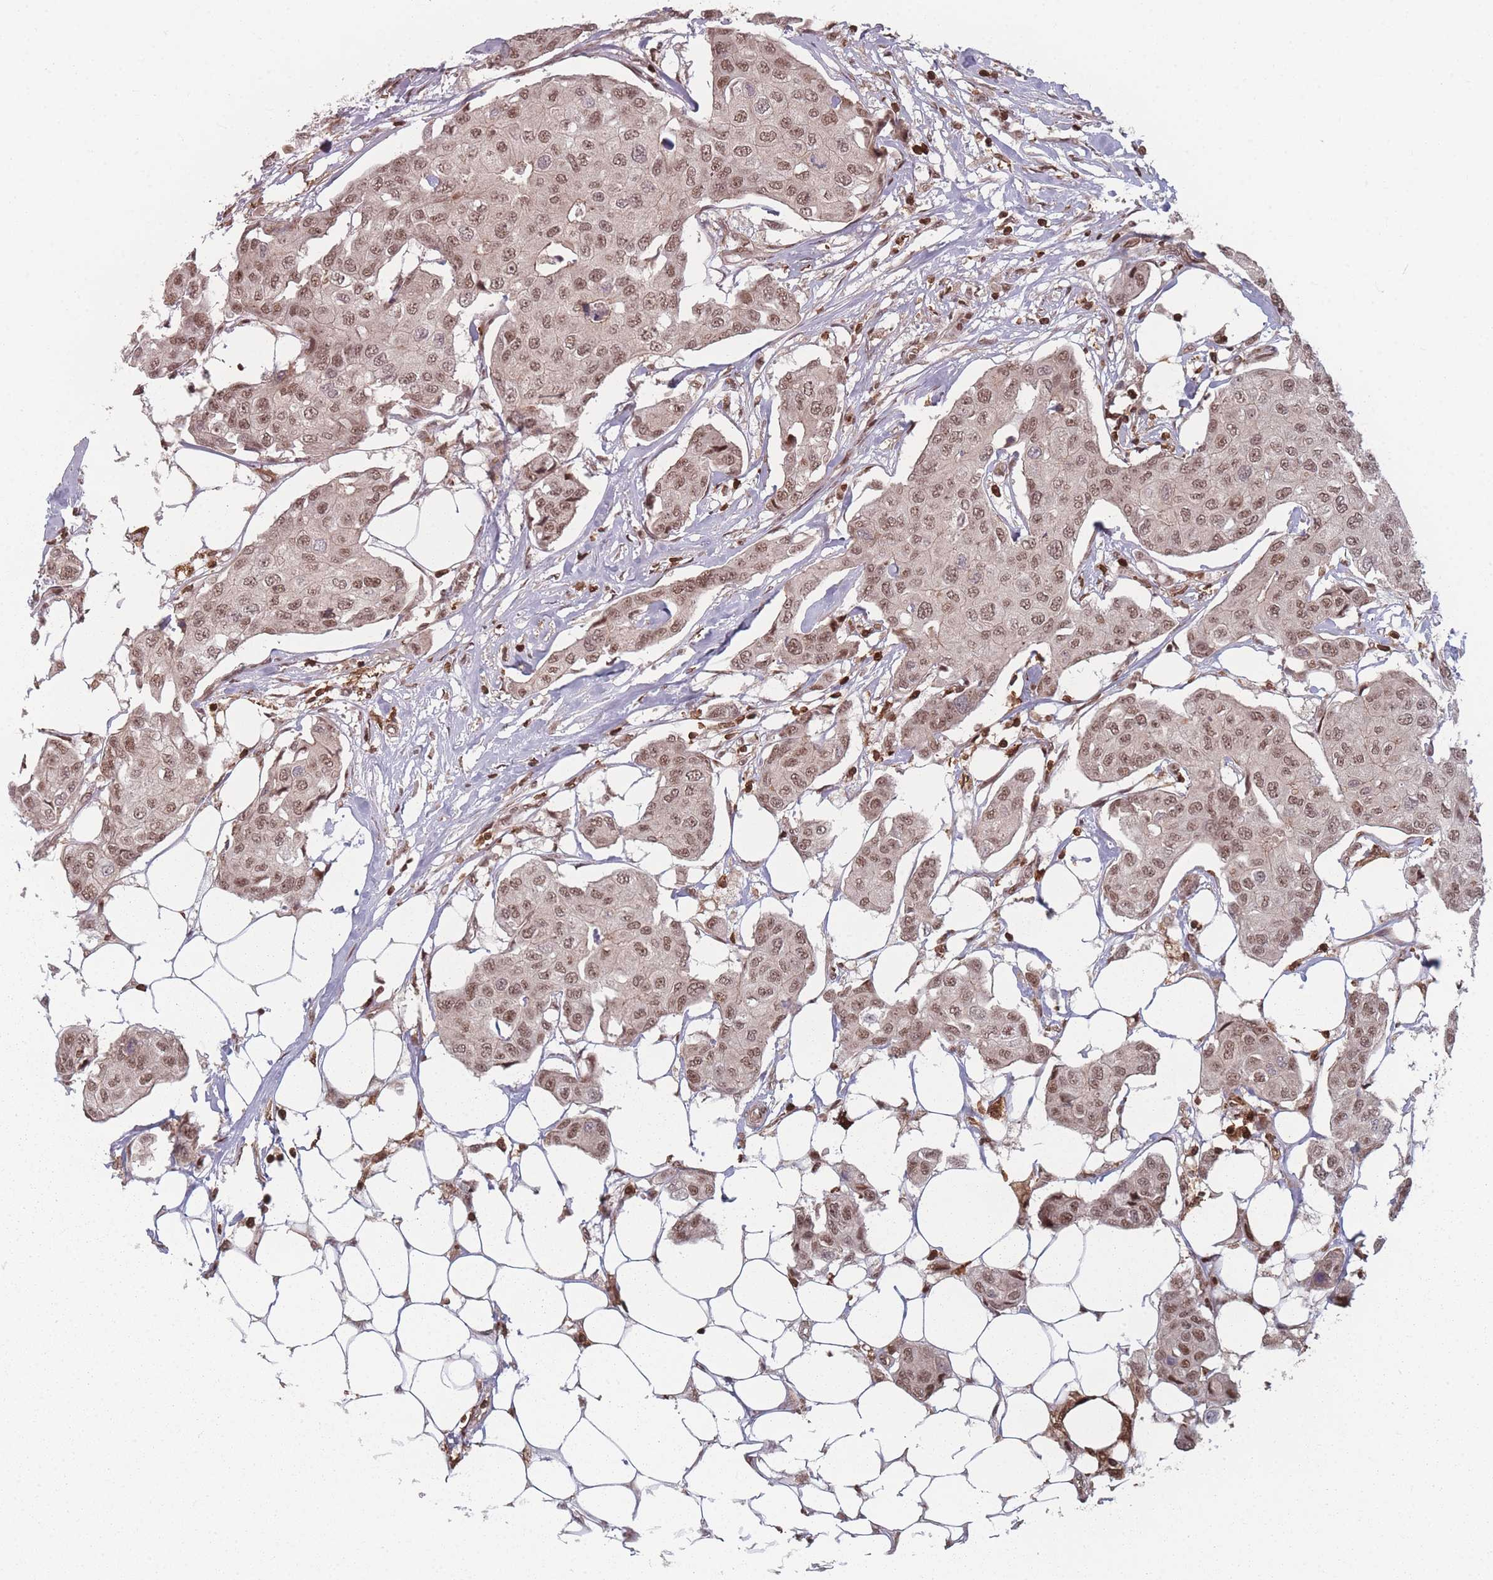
{"staining": {"intensity": "moderate", "quantity": ">75%", "location": "nuclear"}, "tissue": "breast cancer", "cell_type": "Tumor cells", "image_type": "cancer", "snomed": [{"axis": "morphology", "description": "Duct carcinoma"}, {"axis": "topography", "description": "Breast"}, {"axis": "topography", "description": "Lymph node"}], "caption": "Moderate nuclear protein expression is identified in approximately >75% of tumor cells in breast cancer (invasive ductal carcinoma).", "gene": "WDR55", "patient": {"sex": "female", "age": 80}}